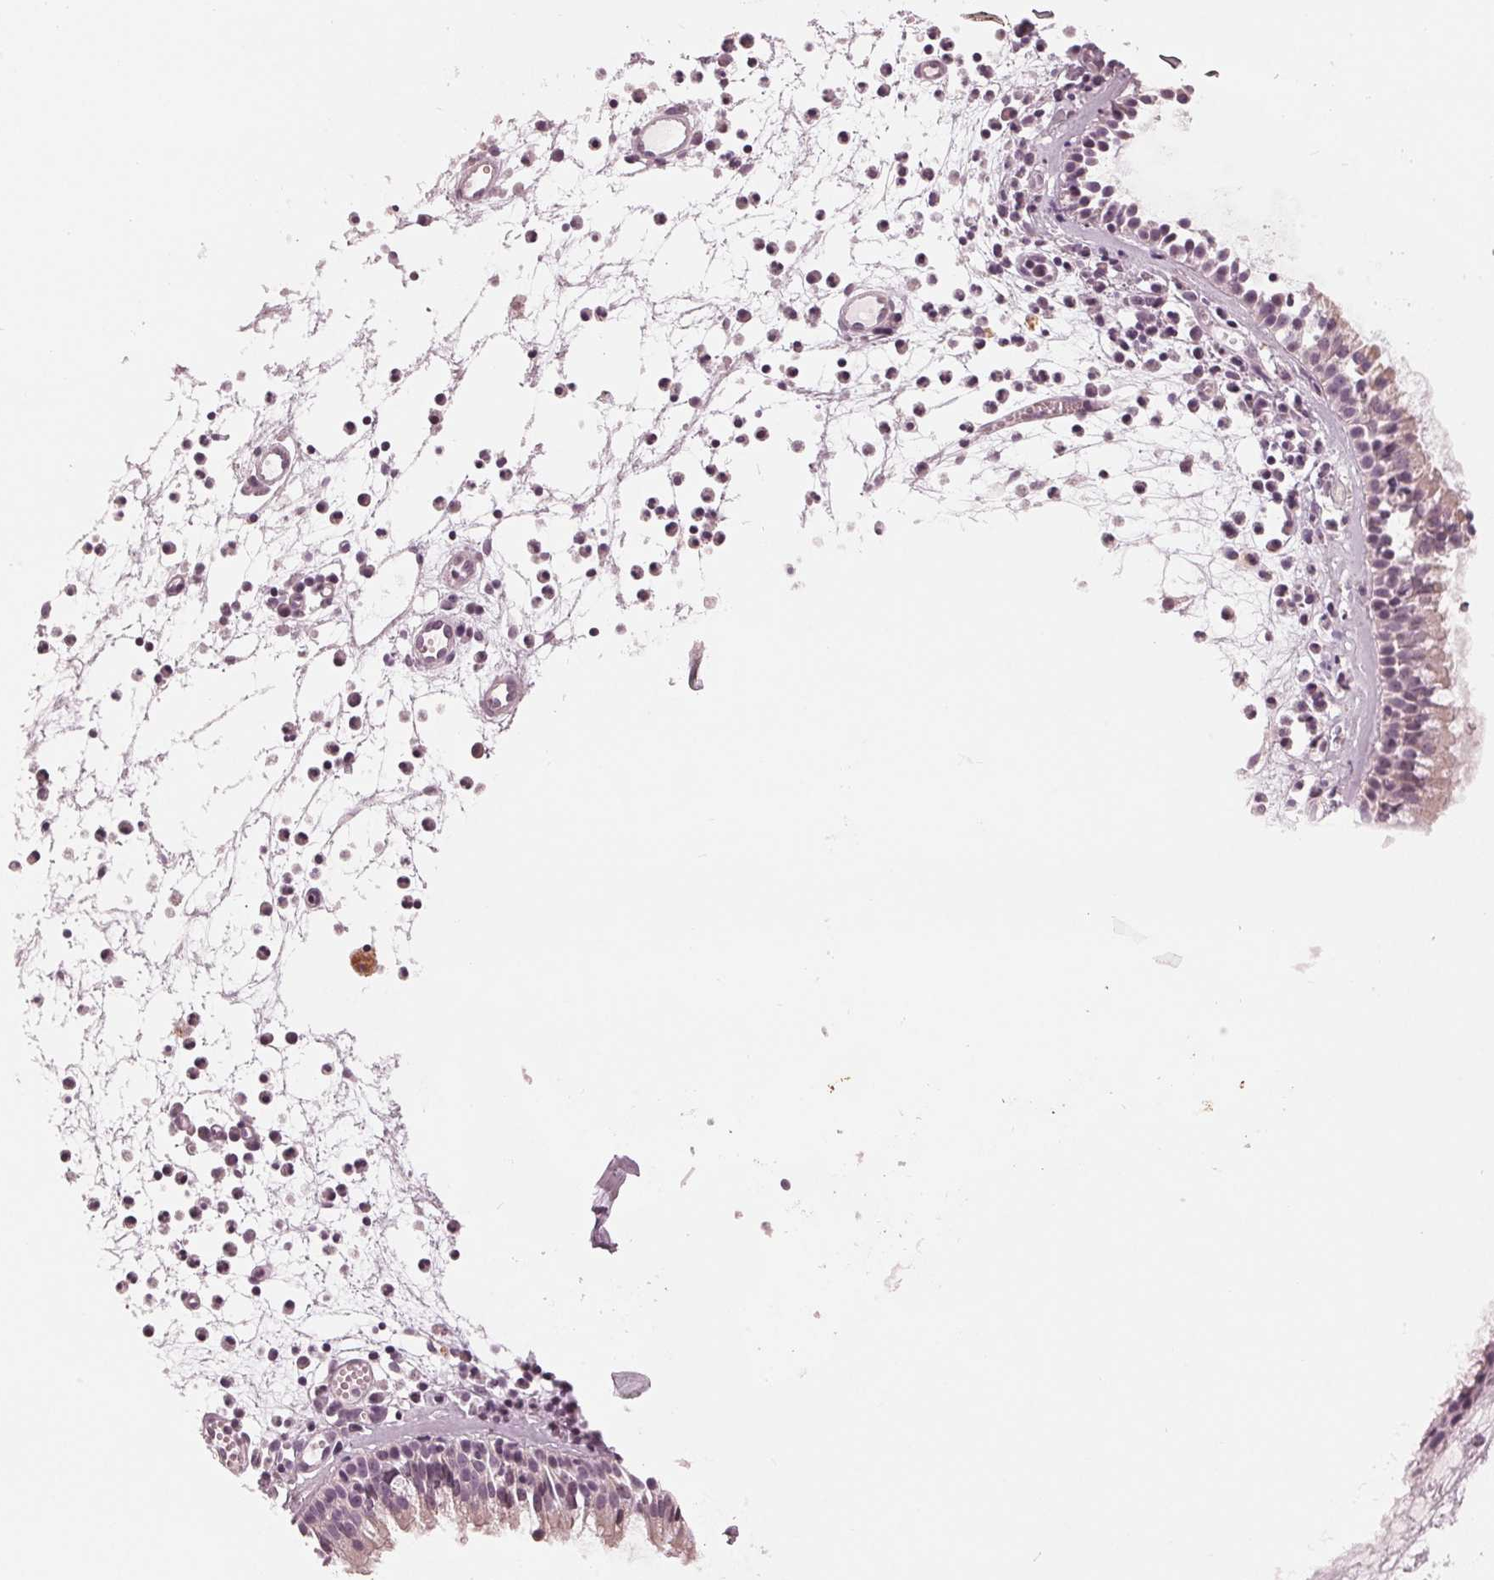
{"staining": {"intensity": "weak", "quantity": "25%-75%", "location": "nuclear"}, "tissue": "nasopharynx", "cell_type": "Respiratory epithelial cells", "image_type": "normal", "snomed": [{"axis": "morphology", "description": "Normal tissue, NOS"}, {"axis": "topography", "description": "Nasopharynx"}], "caption": "An image showing weak nuclear positivity in about 25%-75% of respiratory epithelial cells in unremarkable nasopharynx, as visualized by brown immunohistochemical staining.", "gene": "ADPRHL1", "patient": {"sex": "female", "age": 52}}